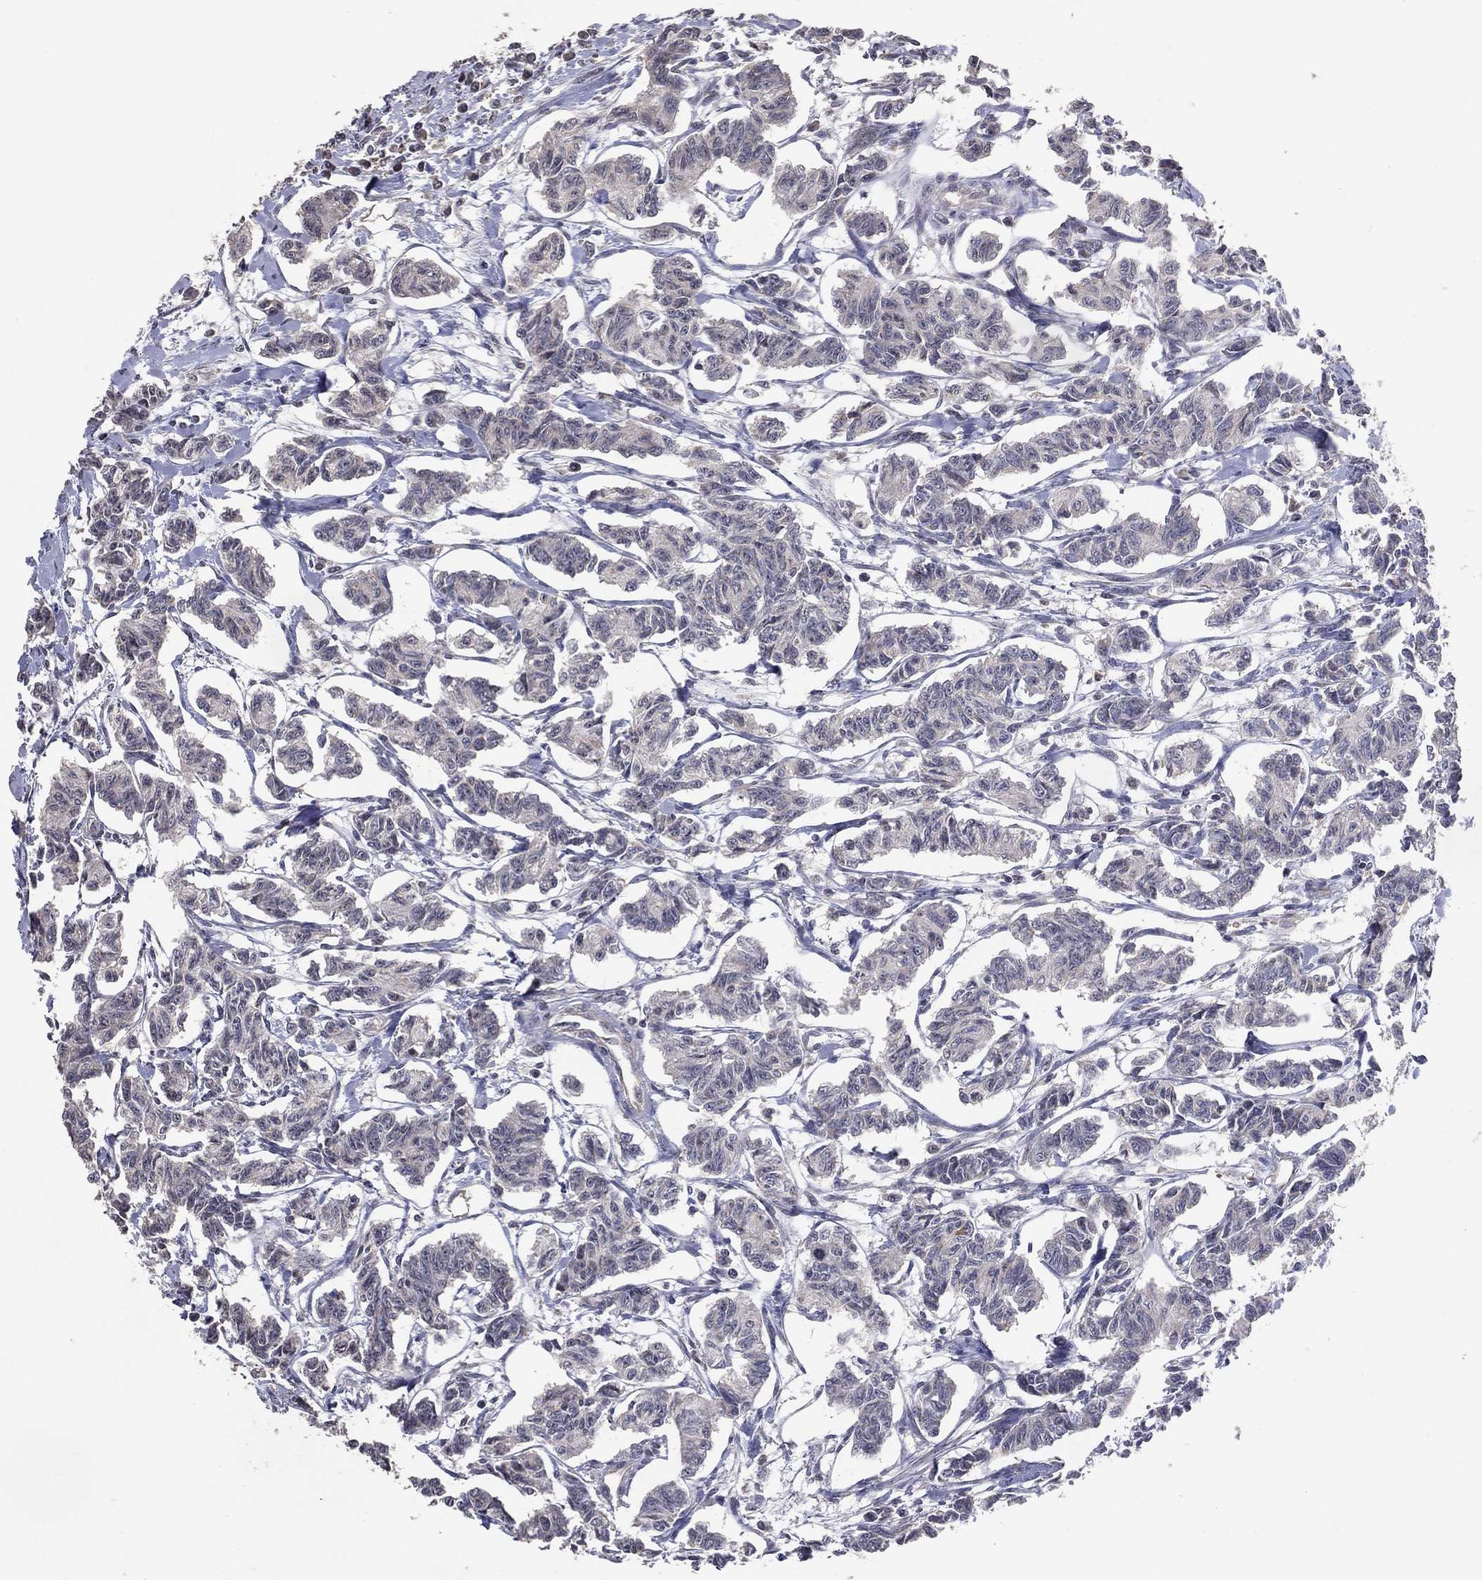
{"staining": {"intensity": "negative", "quantity": "none", "location": "none"}, "tissue": "carcinoid", "cell_type": "Tumor cells", "image_type": "cancer", "snomed": [{"axis": "morphology", "description": "Carcinoid, malignant, NOS"}, {"axis": "topography", "description": "Kidney"}], "caption": "Carcinoid was stained to show a protein in brown. There is no significant expression in tumor cells.", "gene": "DNAH7", "patient": {"sex": "female", "age": 41}}